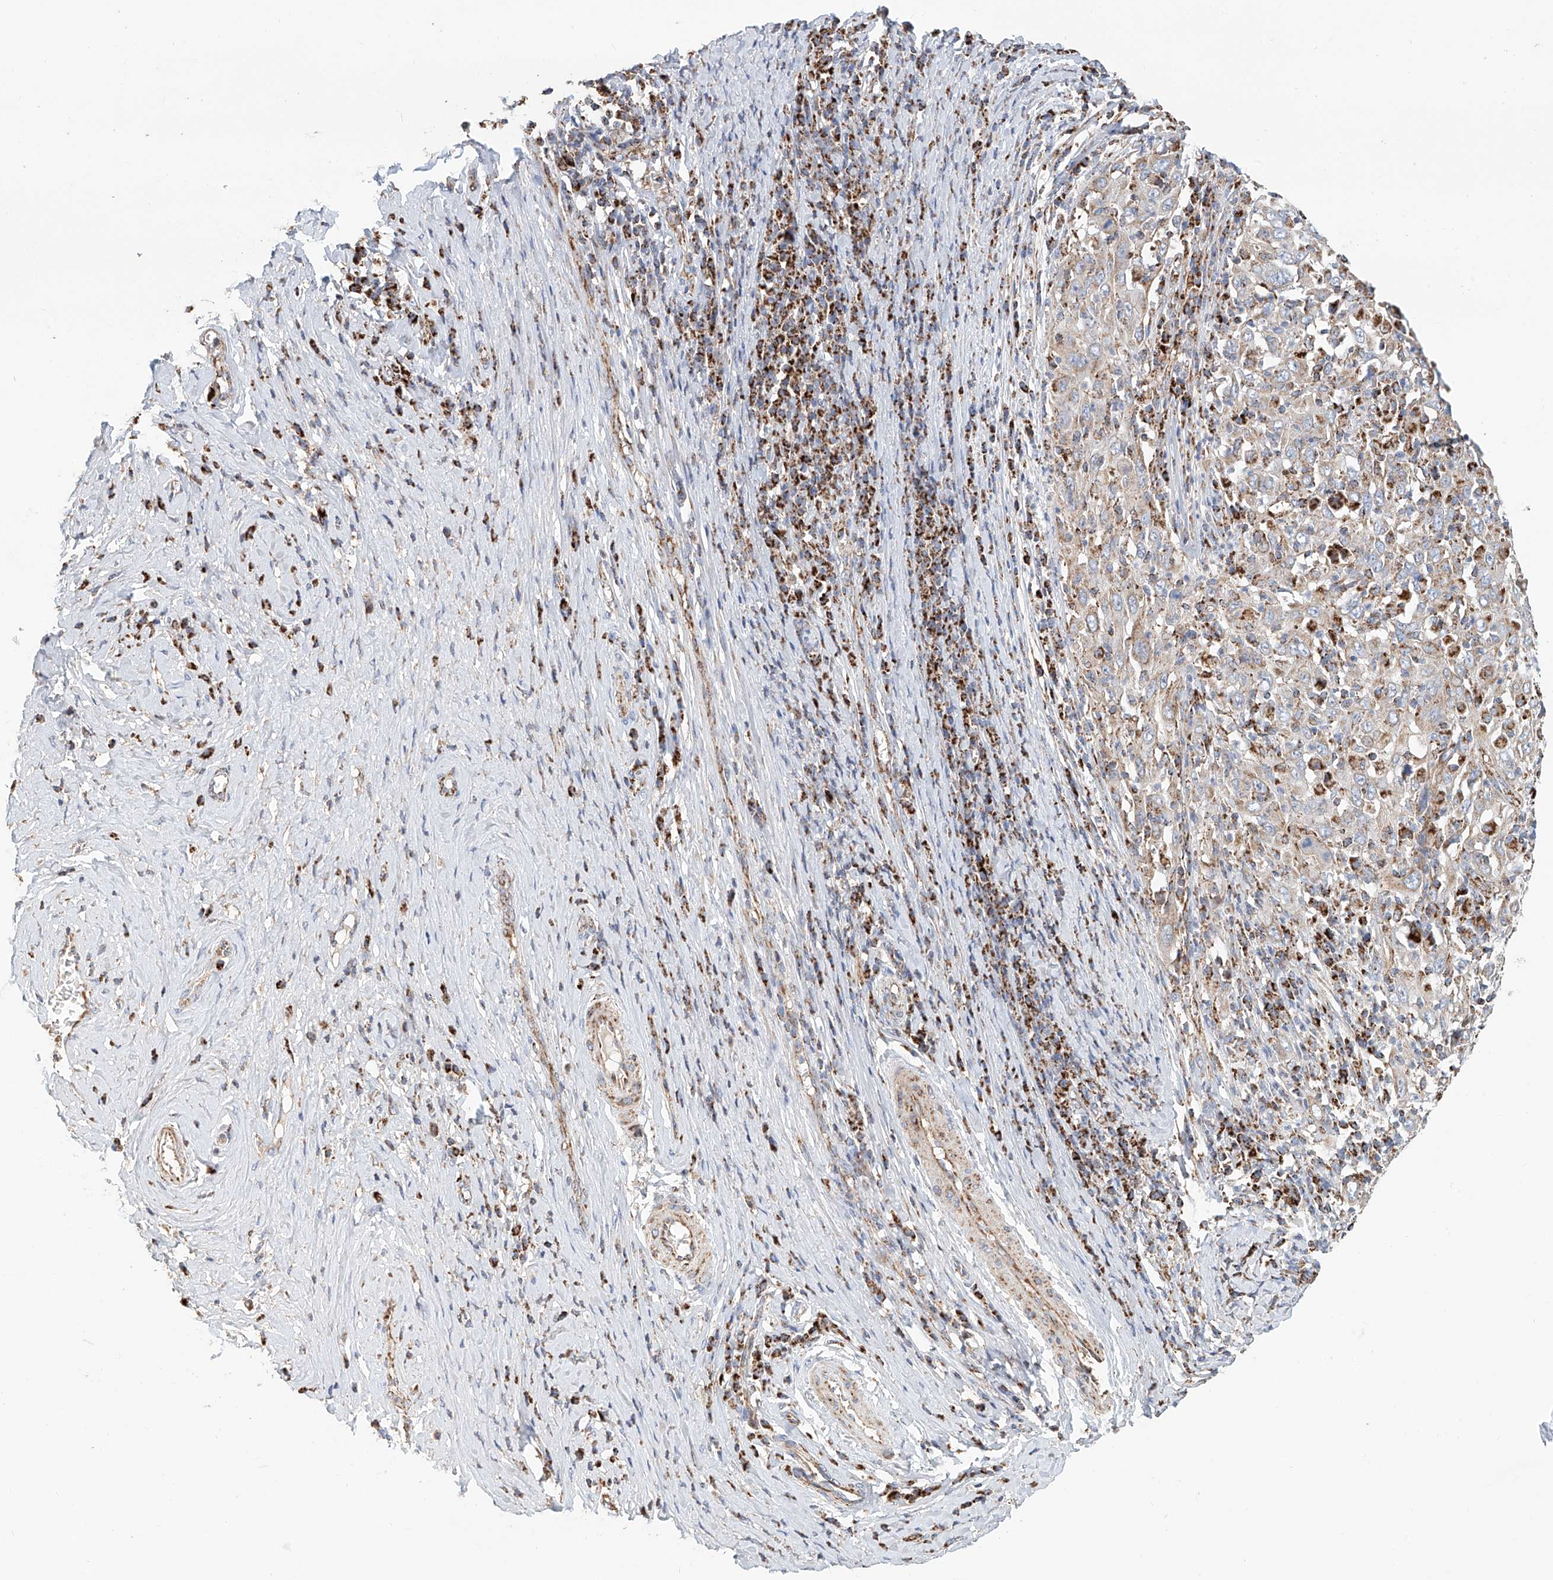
{"staining": {"intensity": "weak", "quantity": "25%-75%", "location": "cytoplasmic/membranous"}, "tissue": "cervical cancer", "cell_type": "Tumor cells", "image_type": "cancer", "snomed": [{"axis": "morphology", "description": "Squamous cell carcinoma, NOS"}, {"axis": "topography", "description": "Cervix"}], "caption": "Approximately 25%-75% of tumor cells in cervical squamous cell carcinoma reveal weak cytoplasmic/membranous protein positivity as visualized by brown immunohistochemical staining.", "gene": "MCL1", "patient": {"sex": "female", "age": 46}}